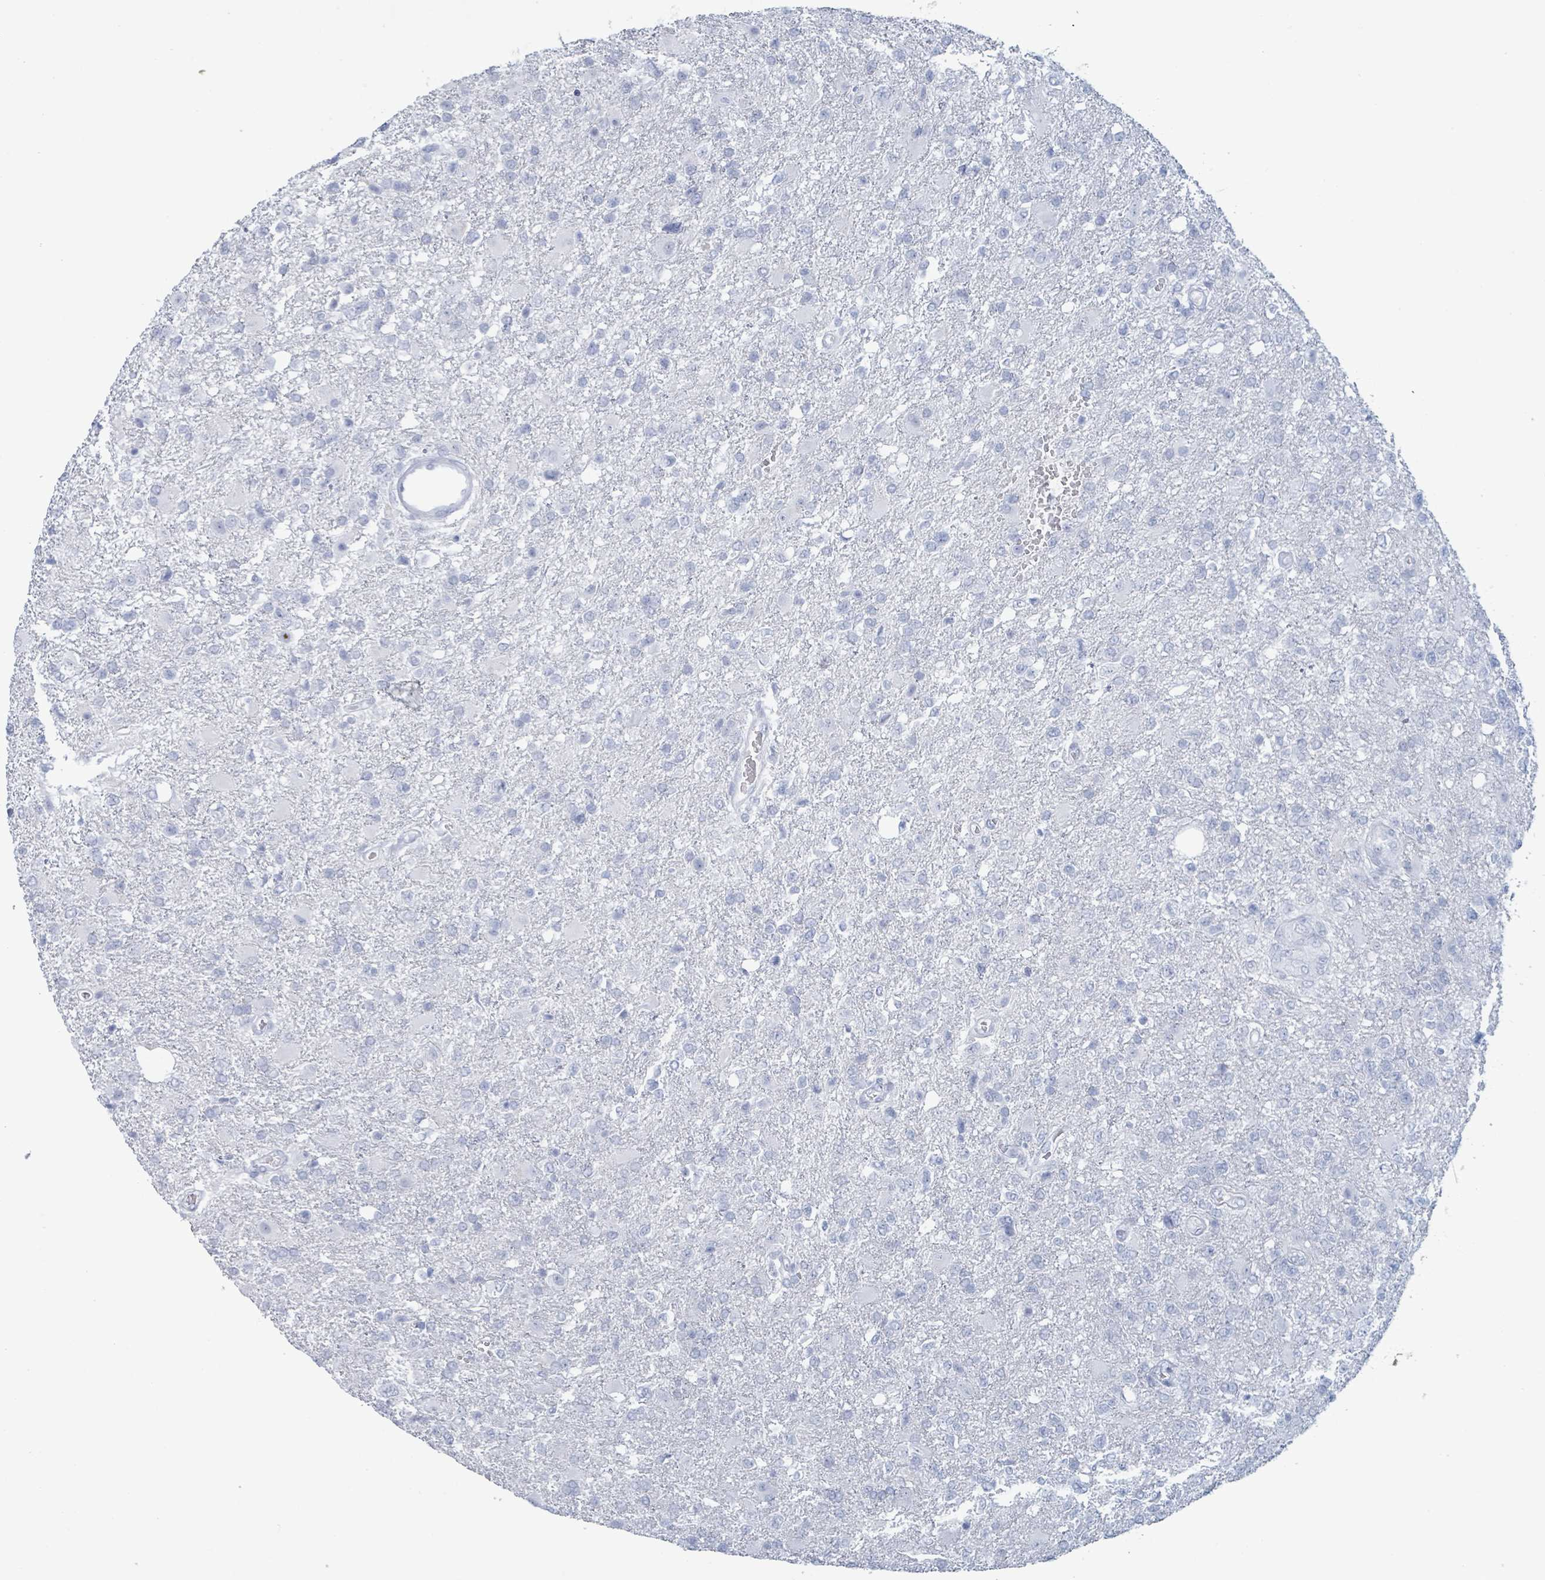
{"staining": {"intensity": "negative", "quantity": "none", "location": "none"}, "tissue": "glioma", "cell_type": "Tumor cells", "image_type": "cancer", "snomed": [{"axis": "morphology", "description": "Glioma, malignant, High grade"}, {"axis": "topography", "description": "Brain"}], "caption": "Malignant high-grade glioma was stained to show a protein in brown. There is no significant positivity in tumor cells. (Immunohistochemistry (ihc), brightfield microscopy, high magnification).", "gene": "KRT8", "patient": {"sex": "male", "age": 56}}